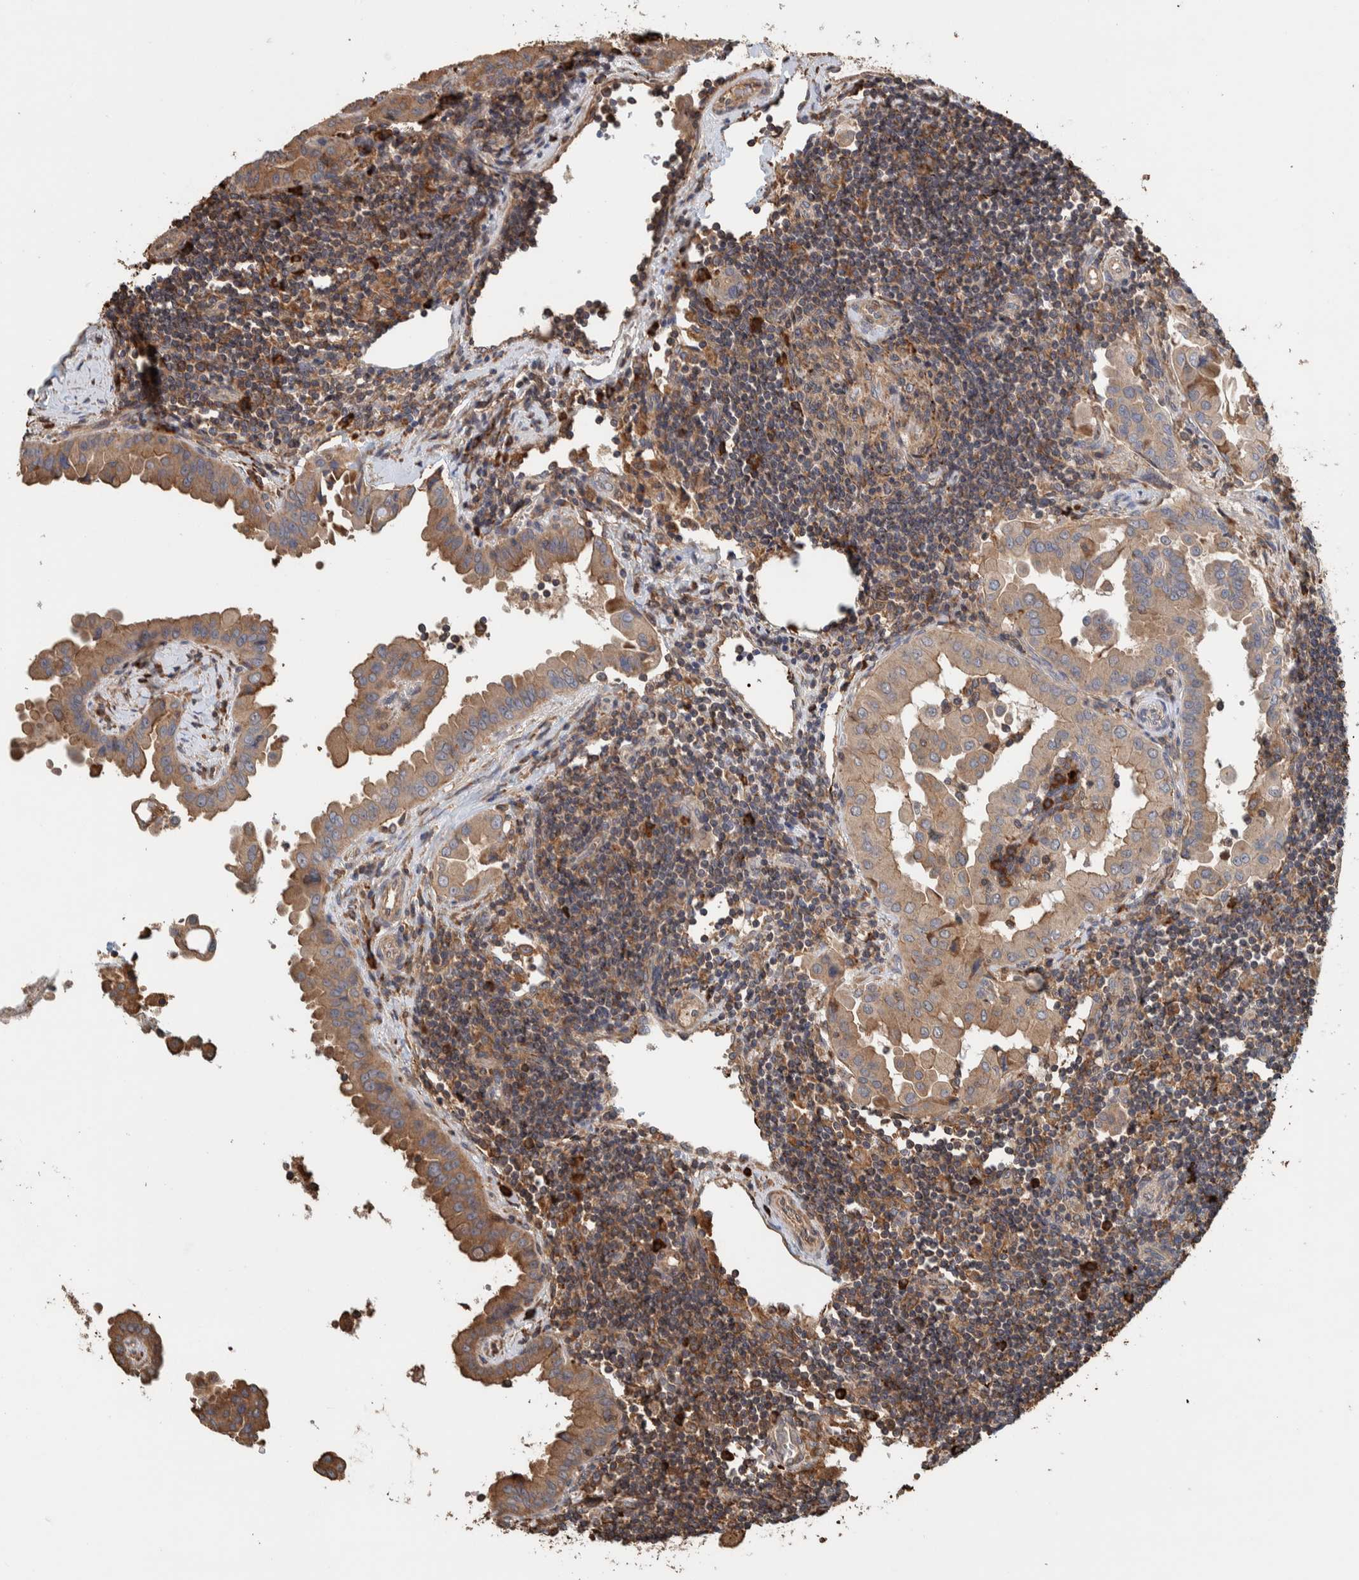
{"staining": {"intensity": "moderate", "quantity": ">75%", "location": "cytoplasmic/membranous"}, "tissue": "thyroid cancer", "cell_type": "Tumor cells", "image_type": "cancer", "snomed": [{"axis": "morphology", "description": "Papillary adenocarcinoma, NOS"}, {"axis": "topography", "description": "Thyroid gland"}], "caption": "Human papillary adenocarcinoma (thyroid) stained for a protein (brown) shows moderate cytoplasmic/membranous positive staining in about >75% of tumor cells.", "gene": "PLA2G3", "patient": {"sex": "male", "age": 33}}